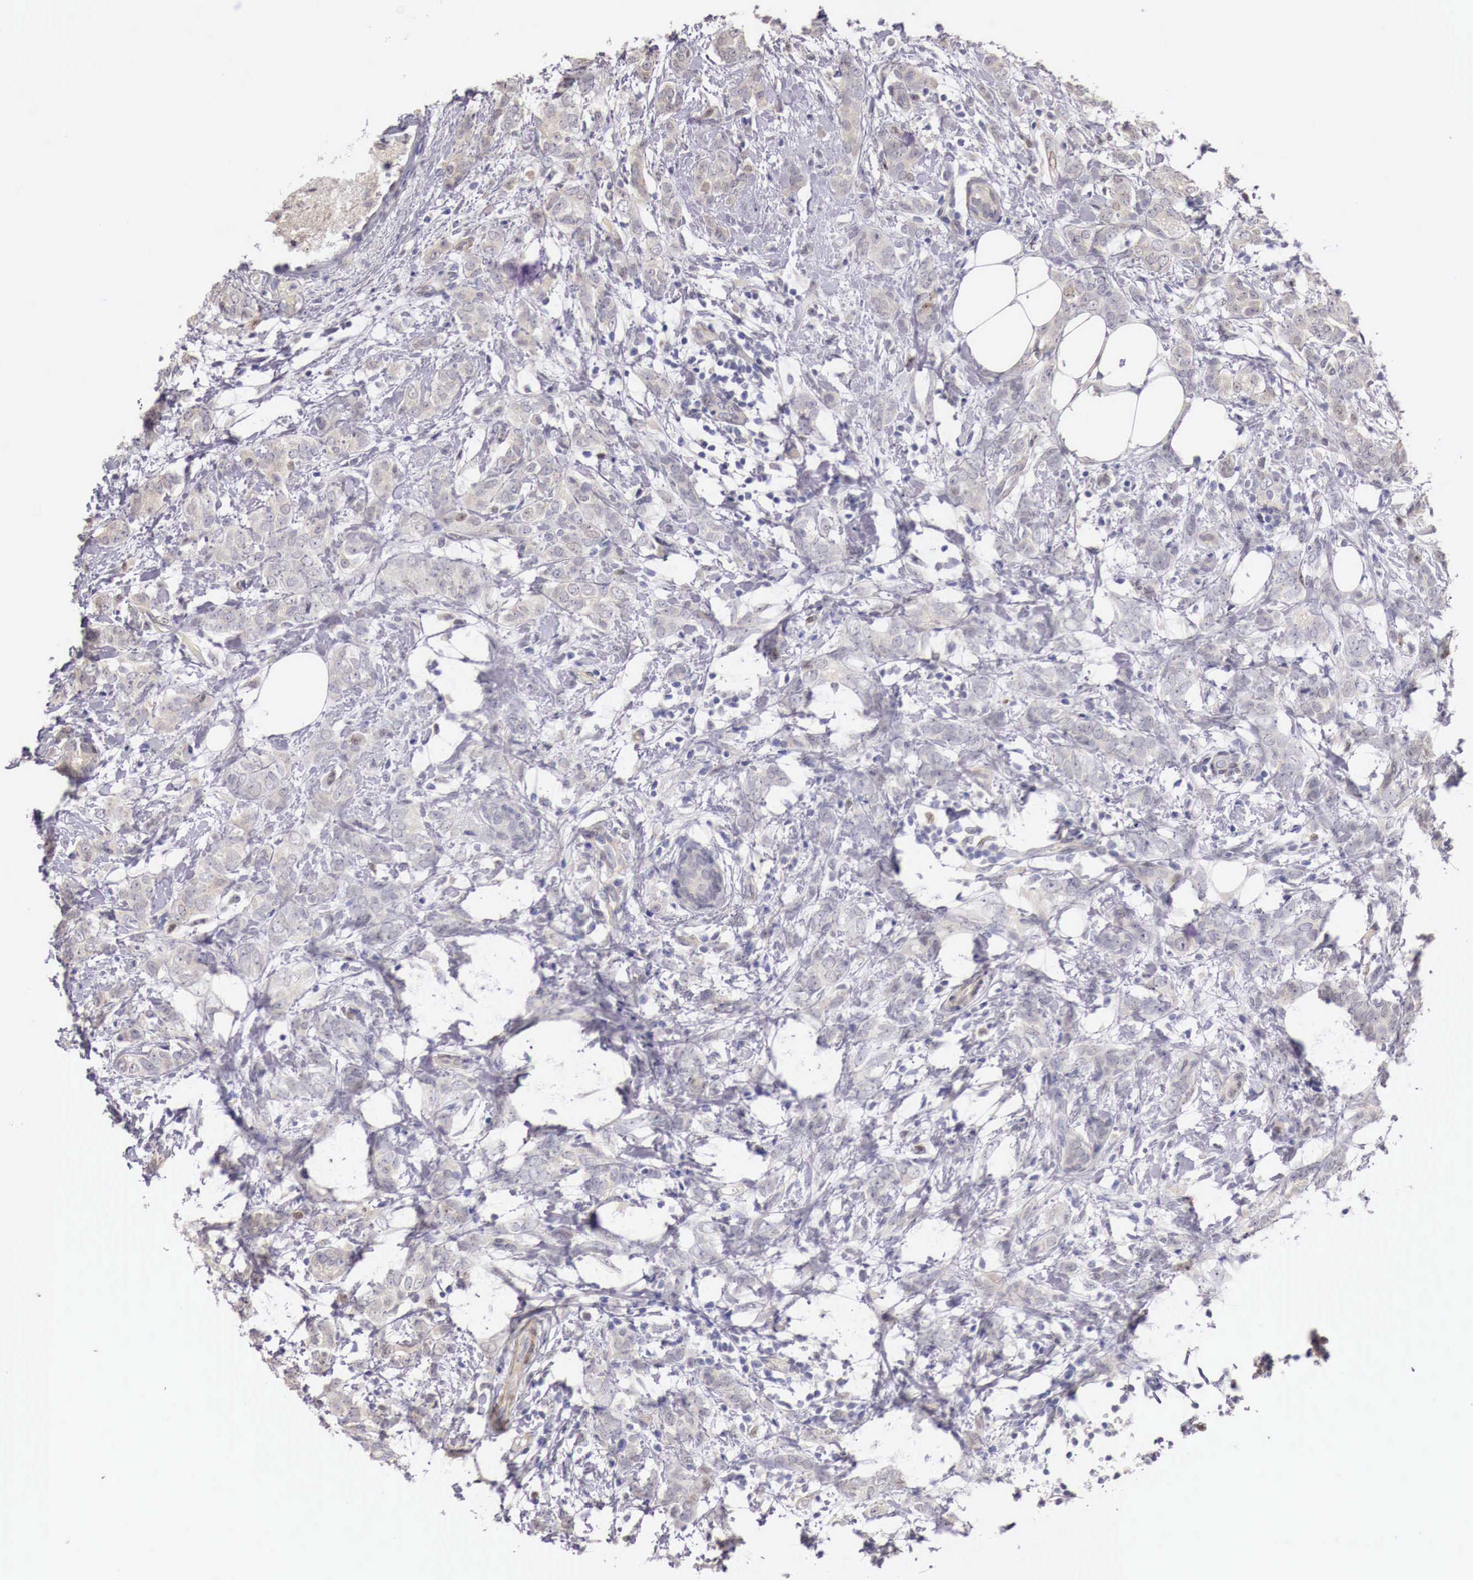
{"staining": {"intensity": "negative", "quantity": "none", "location": "none"}, "tissue": "breast cancer", "cell_type": "Tumor cells", "image_type": "cancer", "snomed": [{"axis": "morphology", "description": "Duct carcinoma"}, {"axis": "topography", "description": "Breast"}], "caption": "DAB (3,3'-diaminobenzidine) immunohistochemical staining of breast cancer displays no significant expression in tumor cells.", "gene": "ENOX2", "patient": {"sex": "female", "age": 53}}